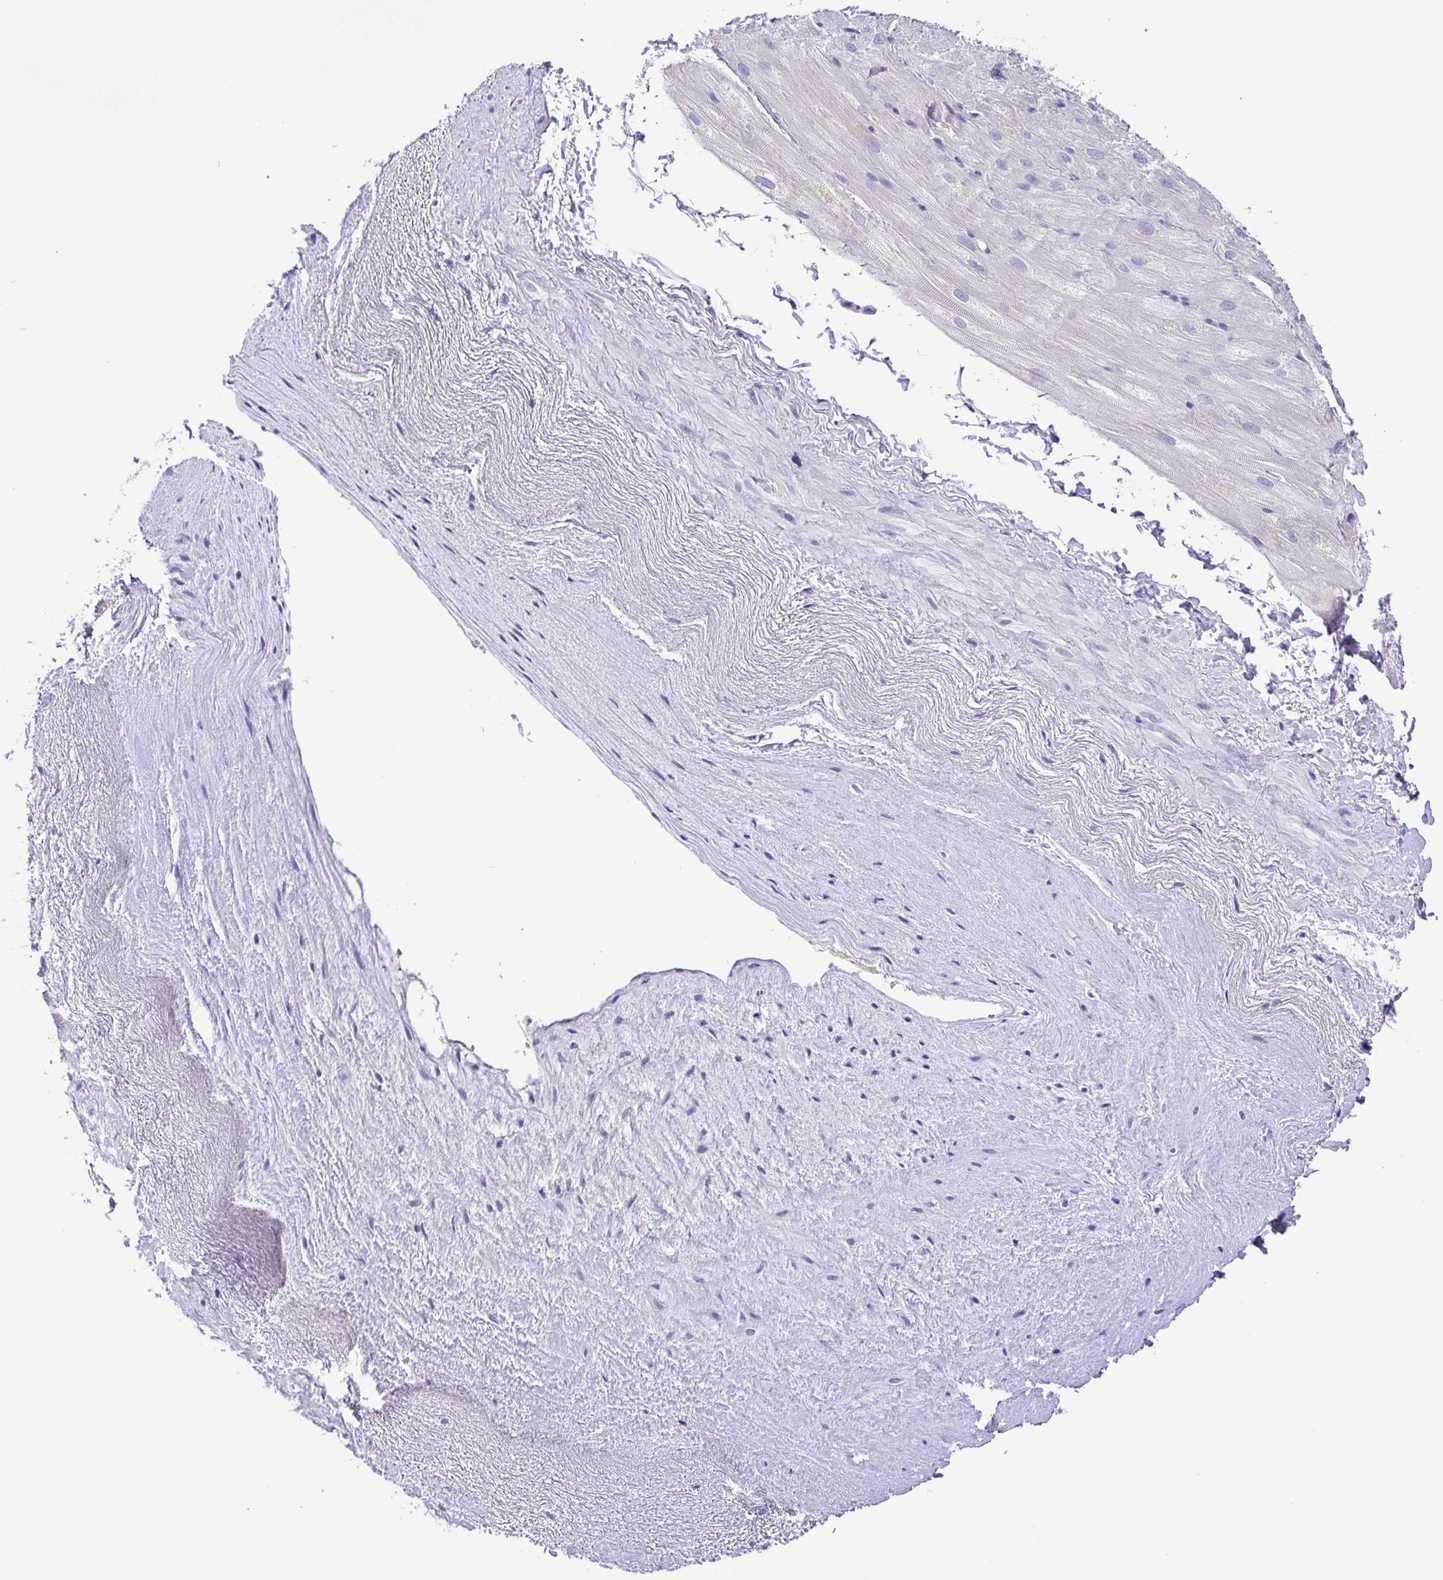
{"staining": {"intensity": "weak", "quantity": "<25%", "location": "cytoplasmic/membranous"}, "tissue": "heart muscle", "cell_type": "Cardiomyocytes", "image_type": "normal", "snomed": [{"axis": "morphology", "description": "Normal tissue, NOS"}, {"axis": "topography", "description": "Heart"}], "caption": "DAB (3,3'-diaminobenzidine) immunohistochemical staining of unremarkable human heart muscle shows no significant positivity in cardiomyocytes.", "gene": "IGFL1", "patient": {"sex": "male", "age": 62}}